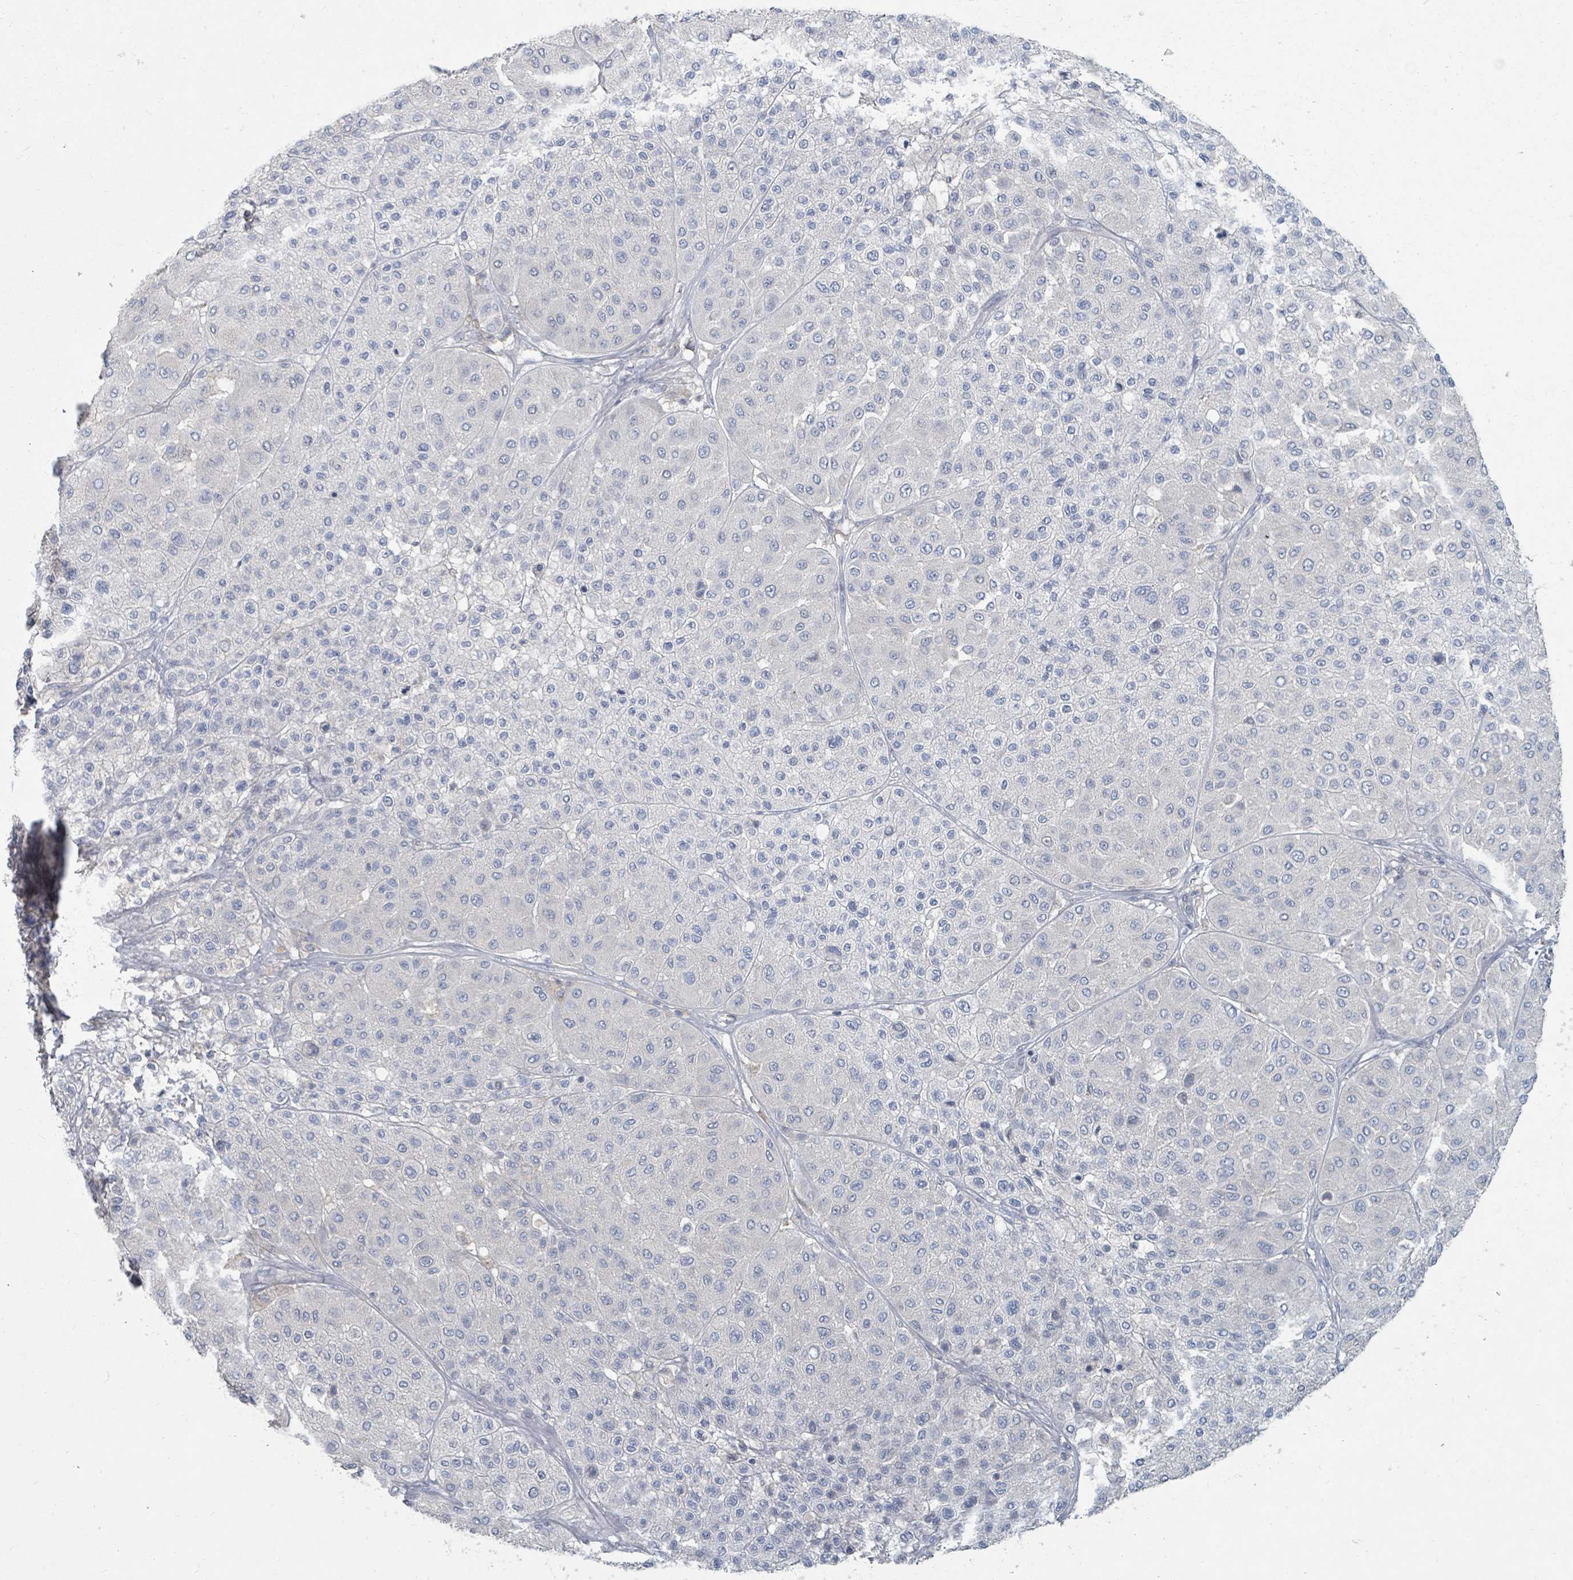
{"staining": {"intensity": "negative", "quantity": "none", "location": "none"}, "tissue": "melanoma", "cell_type": "Tumor cells", "image_type": "cancer", "snomed": [{"axis": "morphology", "description": "Malignant melanoma, Metastatic site"}, {"axis": "topography", "description": "Smooth muscle"}], "caption": "The histopathology image demonstrates no staining of tumor cells in melanoma.", "gene": "ARGFX", "patient": {"sex": "male", "age": 41}}